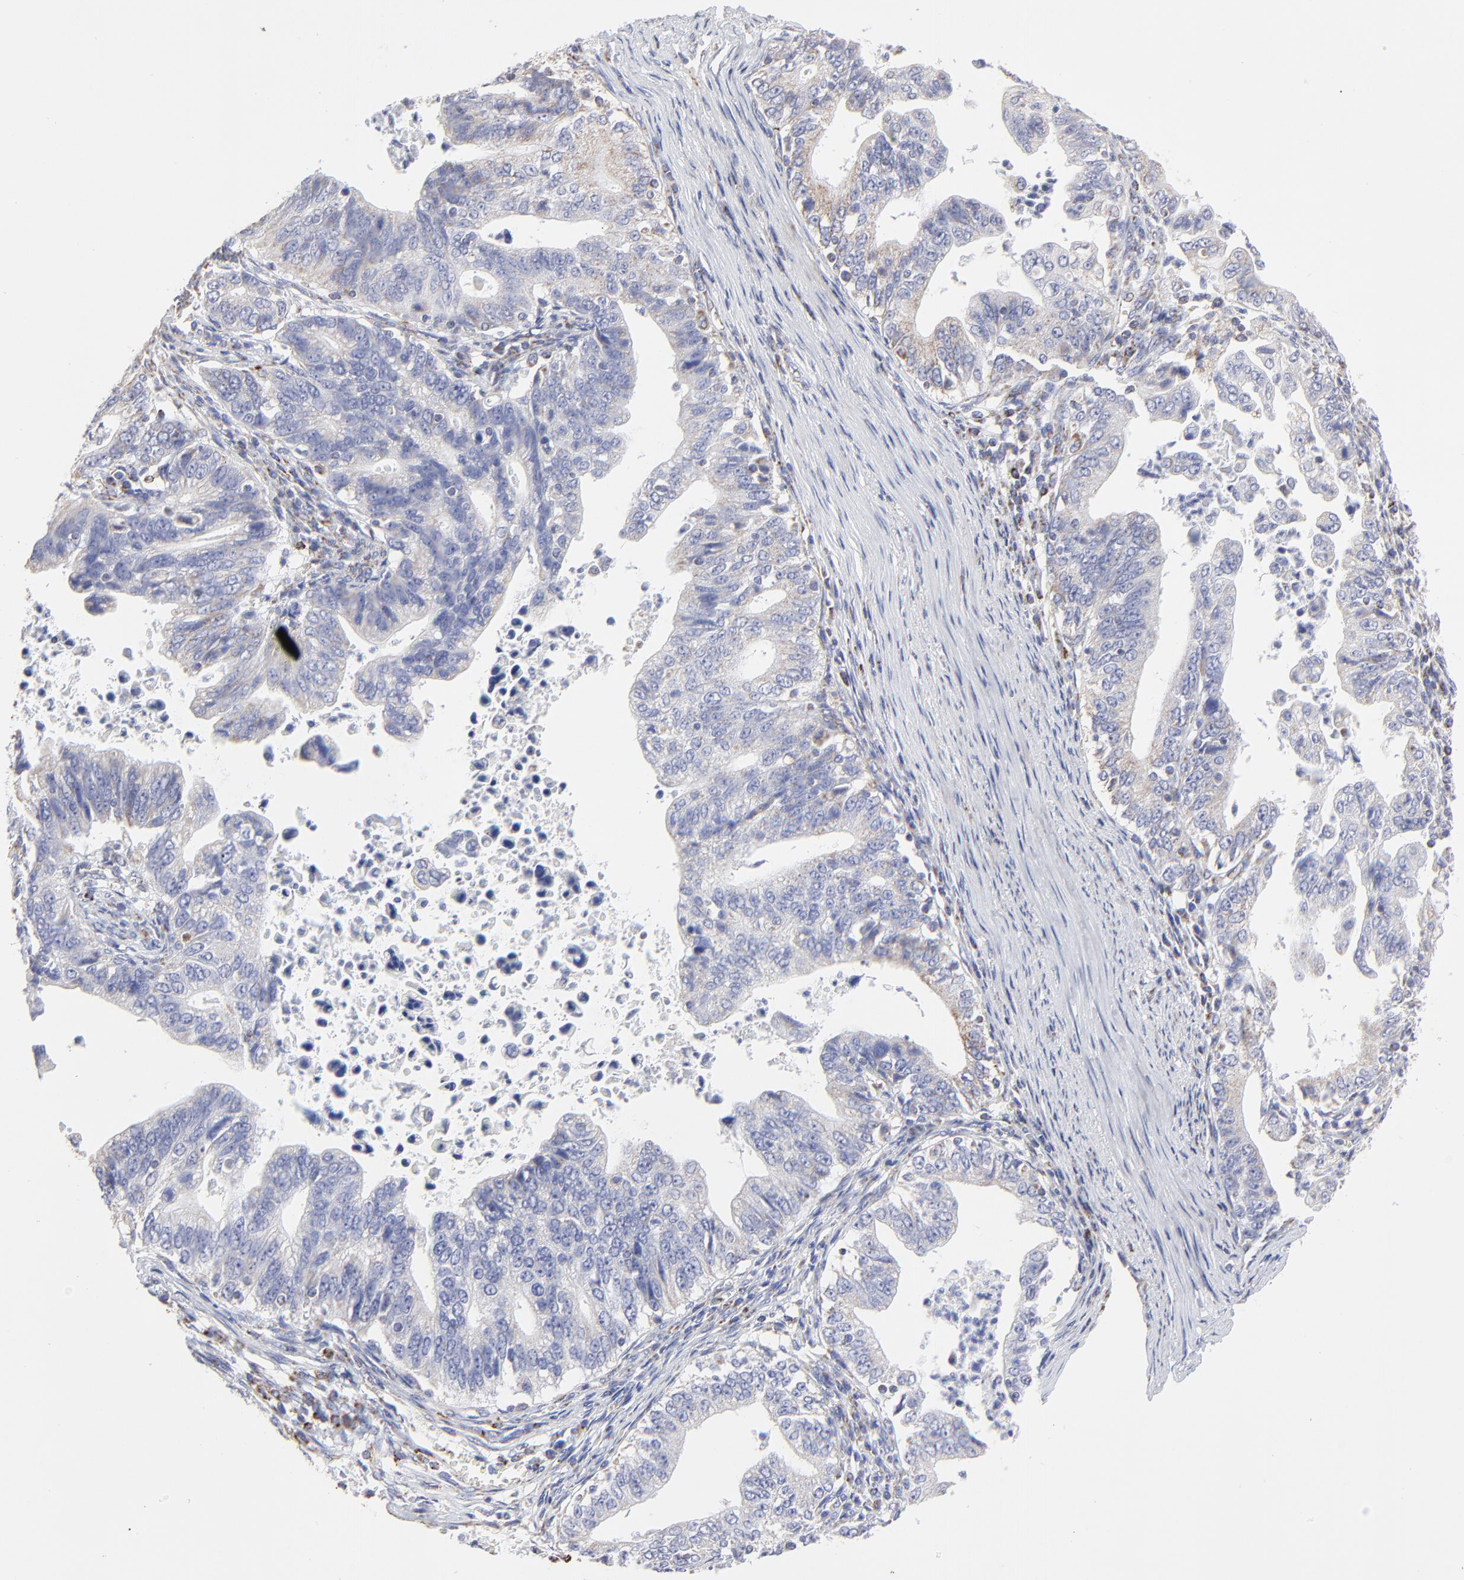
{"staining": {"intensity": "weak", "quantity": "<25%", "location": "cytoplasmic/membranous"}, "tissue": "stomach cancer", "cell_type": "Tumor cells", "image_type": "cancer", "snomed": [{"axis": "morphology", "description": "Adenocarcinoma, NOS"}, {"axis": "topography", "description": "Stomach, upper"}], "caption": "This micrograph is of adenocarcinoma (stomach) stained with IHC to label a protein in brown with the nuclei are counter-stained blue. There is no positivity in tumor cells.", "gene": "PINK1", "patient": {"sex": "female", "age": 50}}